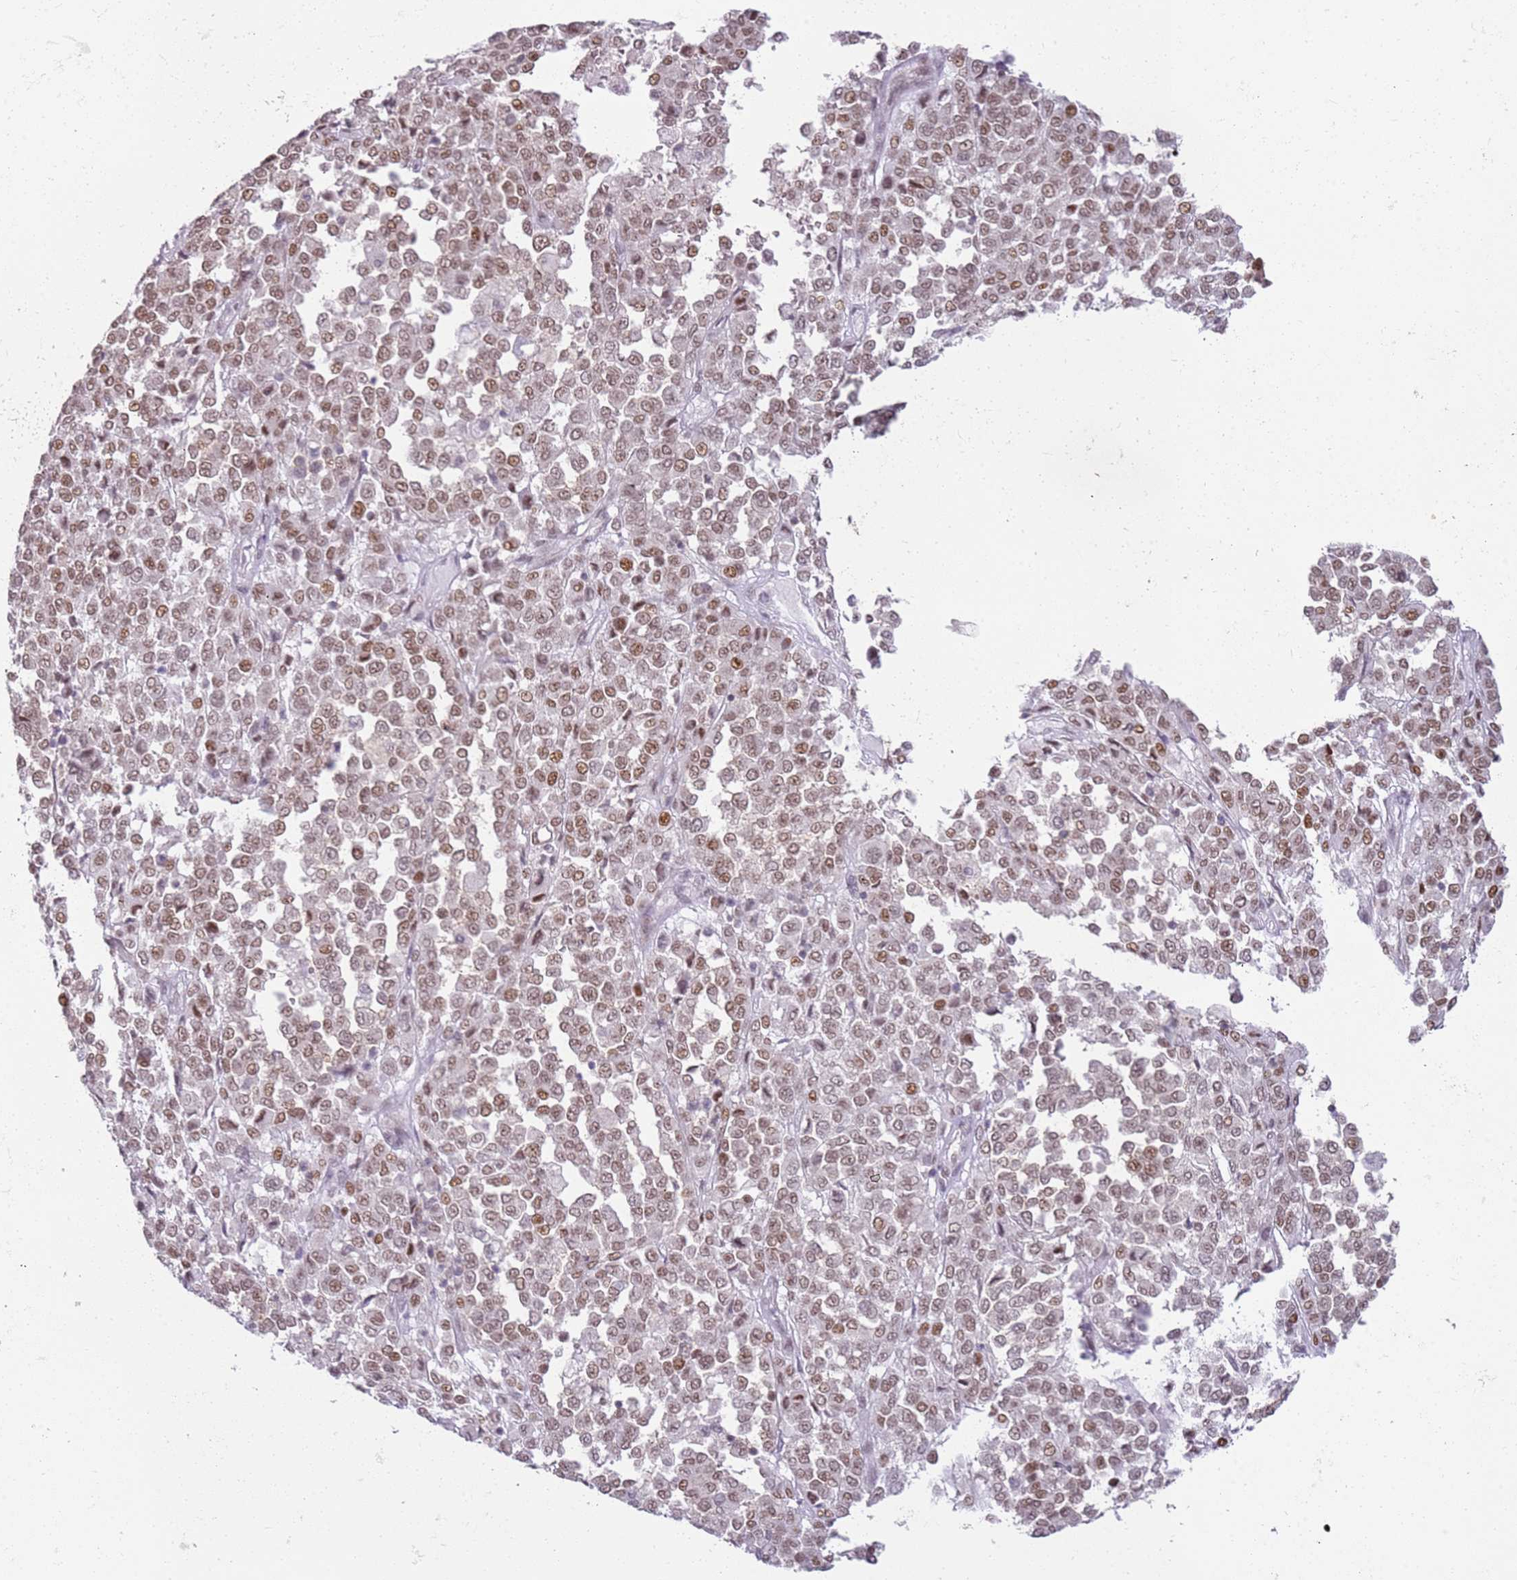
{"staining": {"intensity": "moderate", "quantity": ">75%", "location": "nuclear"}, "tissue": "melanoma", "cell_type": "Tumor cells", "image_type": "cancer", "snomed": [{"axis": "morphology", "description": "Malignant melanoma, Metastatic site"}, {"axis": "topography", "description": "Pancreas"}], "caption": "Human melanoma stained with a brown dye shows moderate nuclear positive staining in about >75% of tumor cells.", "gene": "PHC2", "patient": {"sex": "female", "age": 30}}